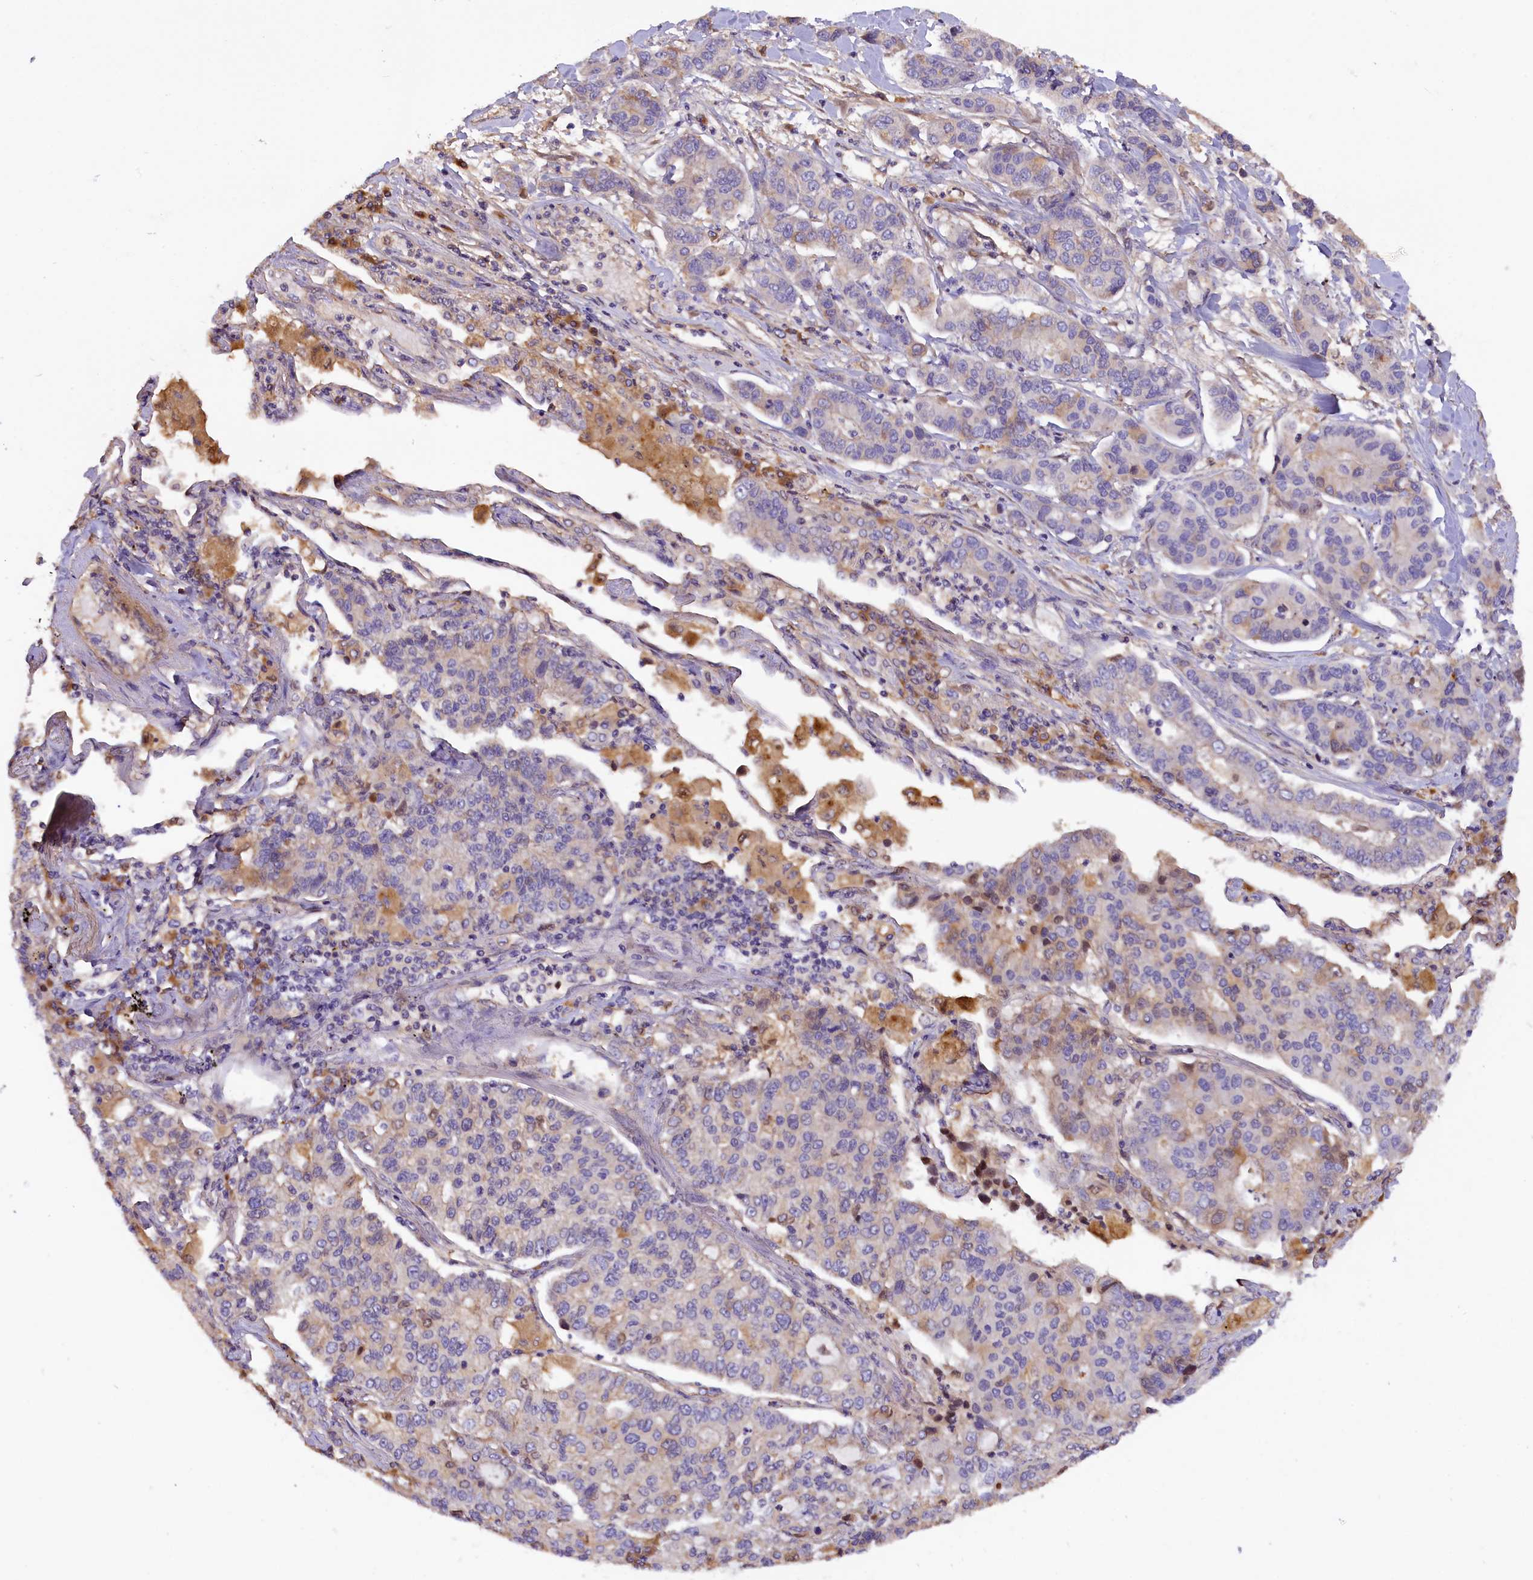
{"staining": {"intensity": "weak", "quantity": "<25%", "location": "cytoplasmic/membranous"}, "tissue": "lung cancer", "cell_type": "Tumor cells", "image_type": "cancer", "snomed": [{"axis": "morphology", "description": "Adenocarcinoma, NOS"}, {"axis": "topography", "description": "Lung"}], "caption": "Histopathology image shows no protein staining in tumor cells of lung adenocarcinoma tissue.", "gene": "SETD6", "patient": {"sex": "male", "age": 49}}